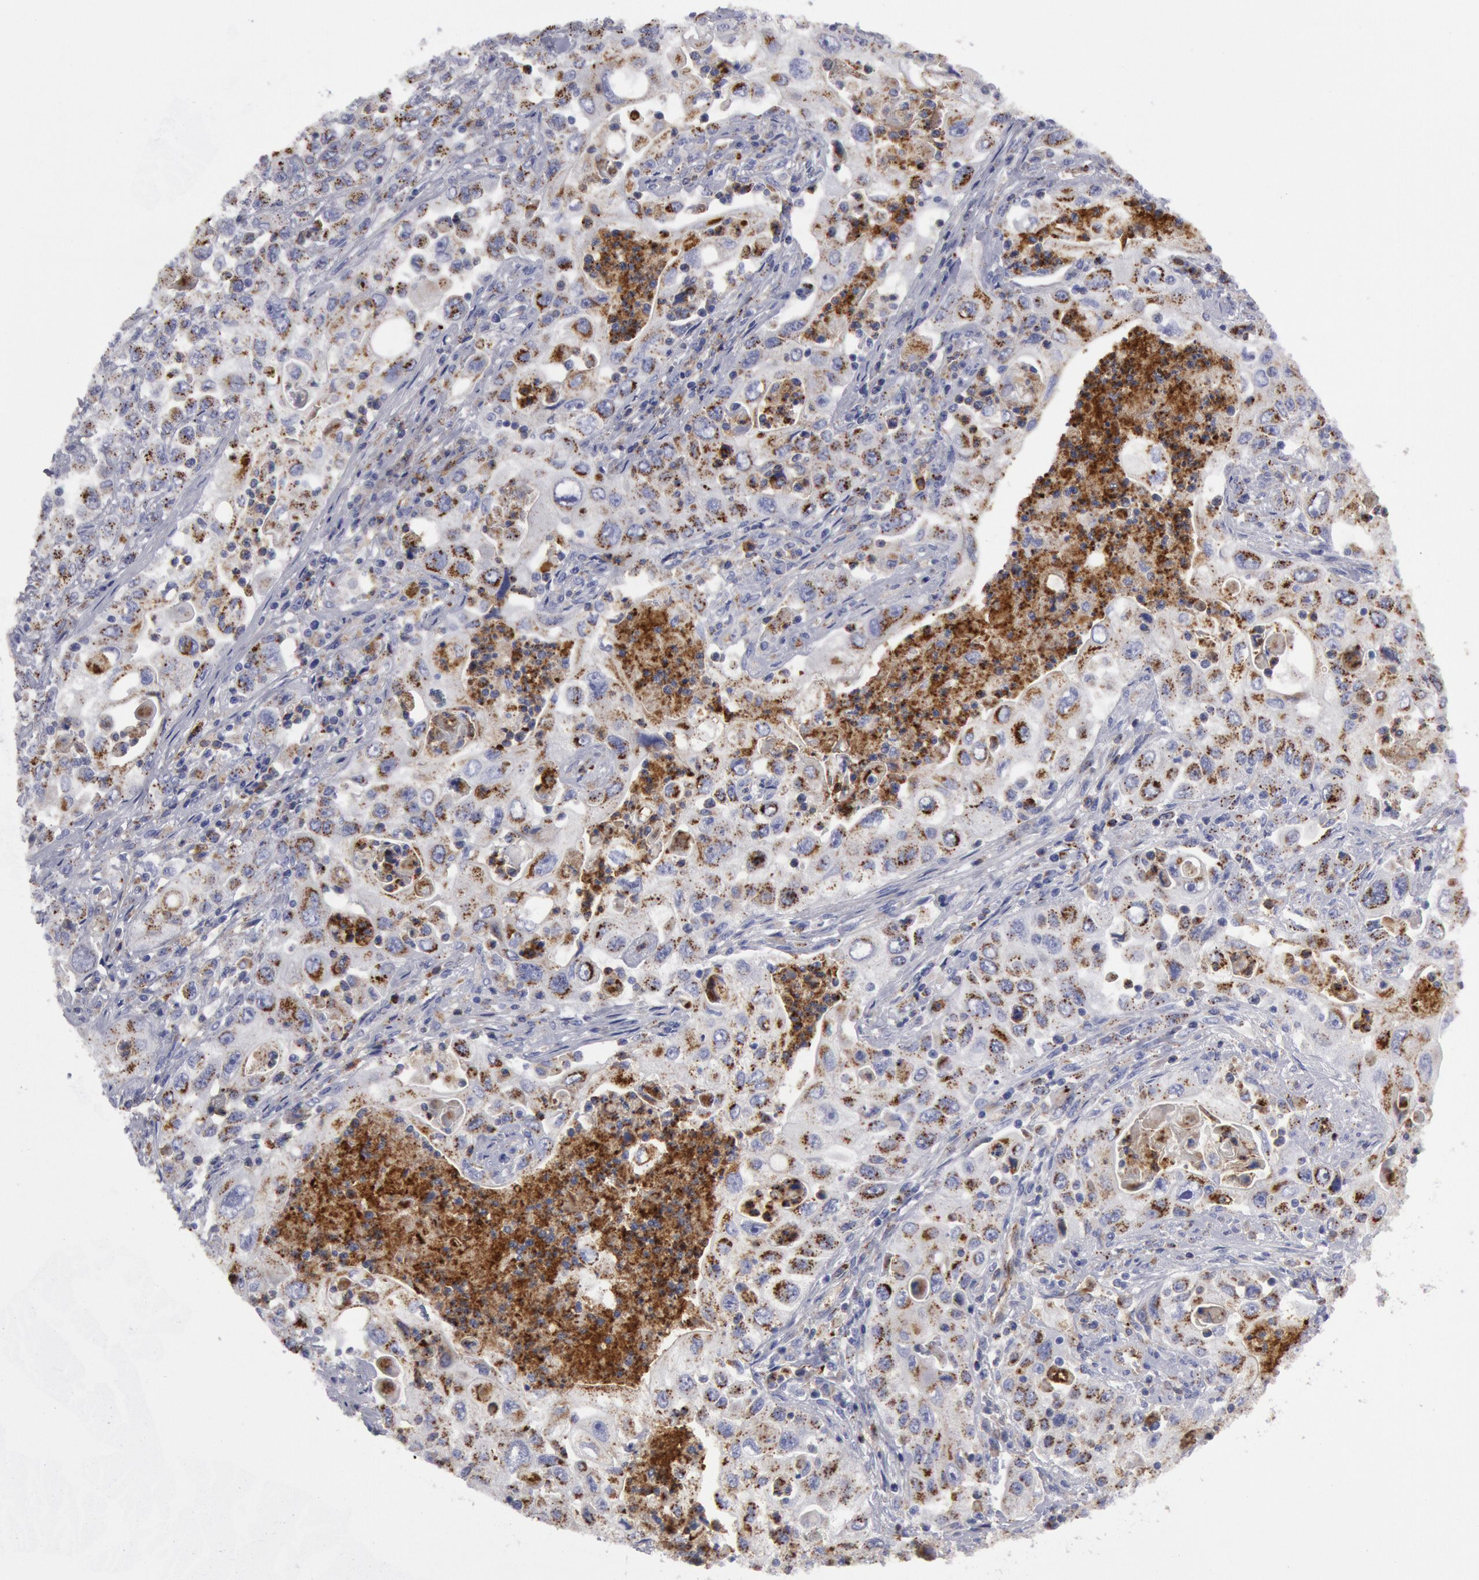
{"staining": {"intensity": "weak", "quantity": "<25%", "location": "cytoplasmic/membranous"}, "tissue": "pancreatic cancer", "cell_type": "Tumor cells", "image_type": "cancer", "snomed": [{"axis": "morphology", "description": "Adenocarcinoma, NOS"}, {"axis": "topography", "description": "Pancreas"}], "caption": "There is no significant positivity in tumor cells of pancreatic adenocarcinoma.", "gene": "FLOT1", "patient": {"sex": "male", "age": 70}}